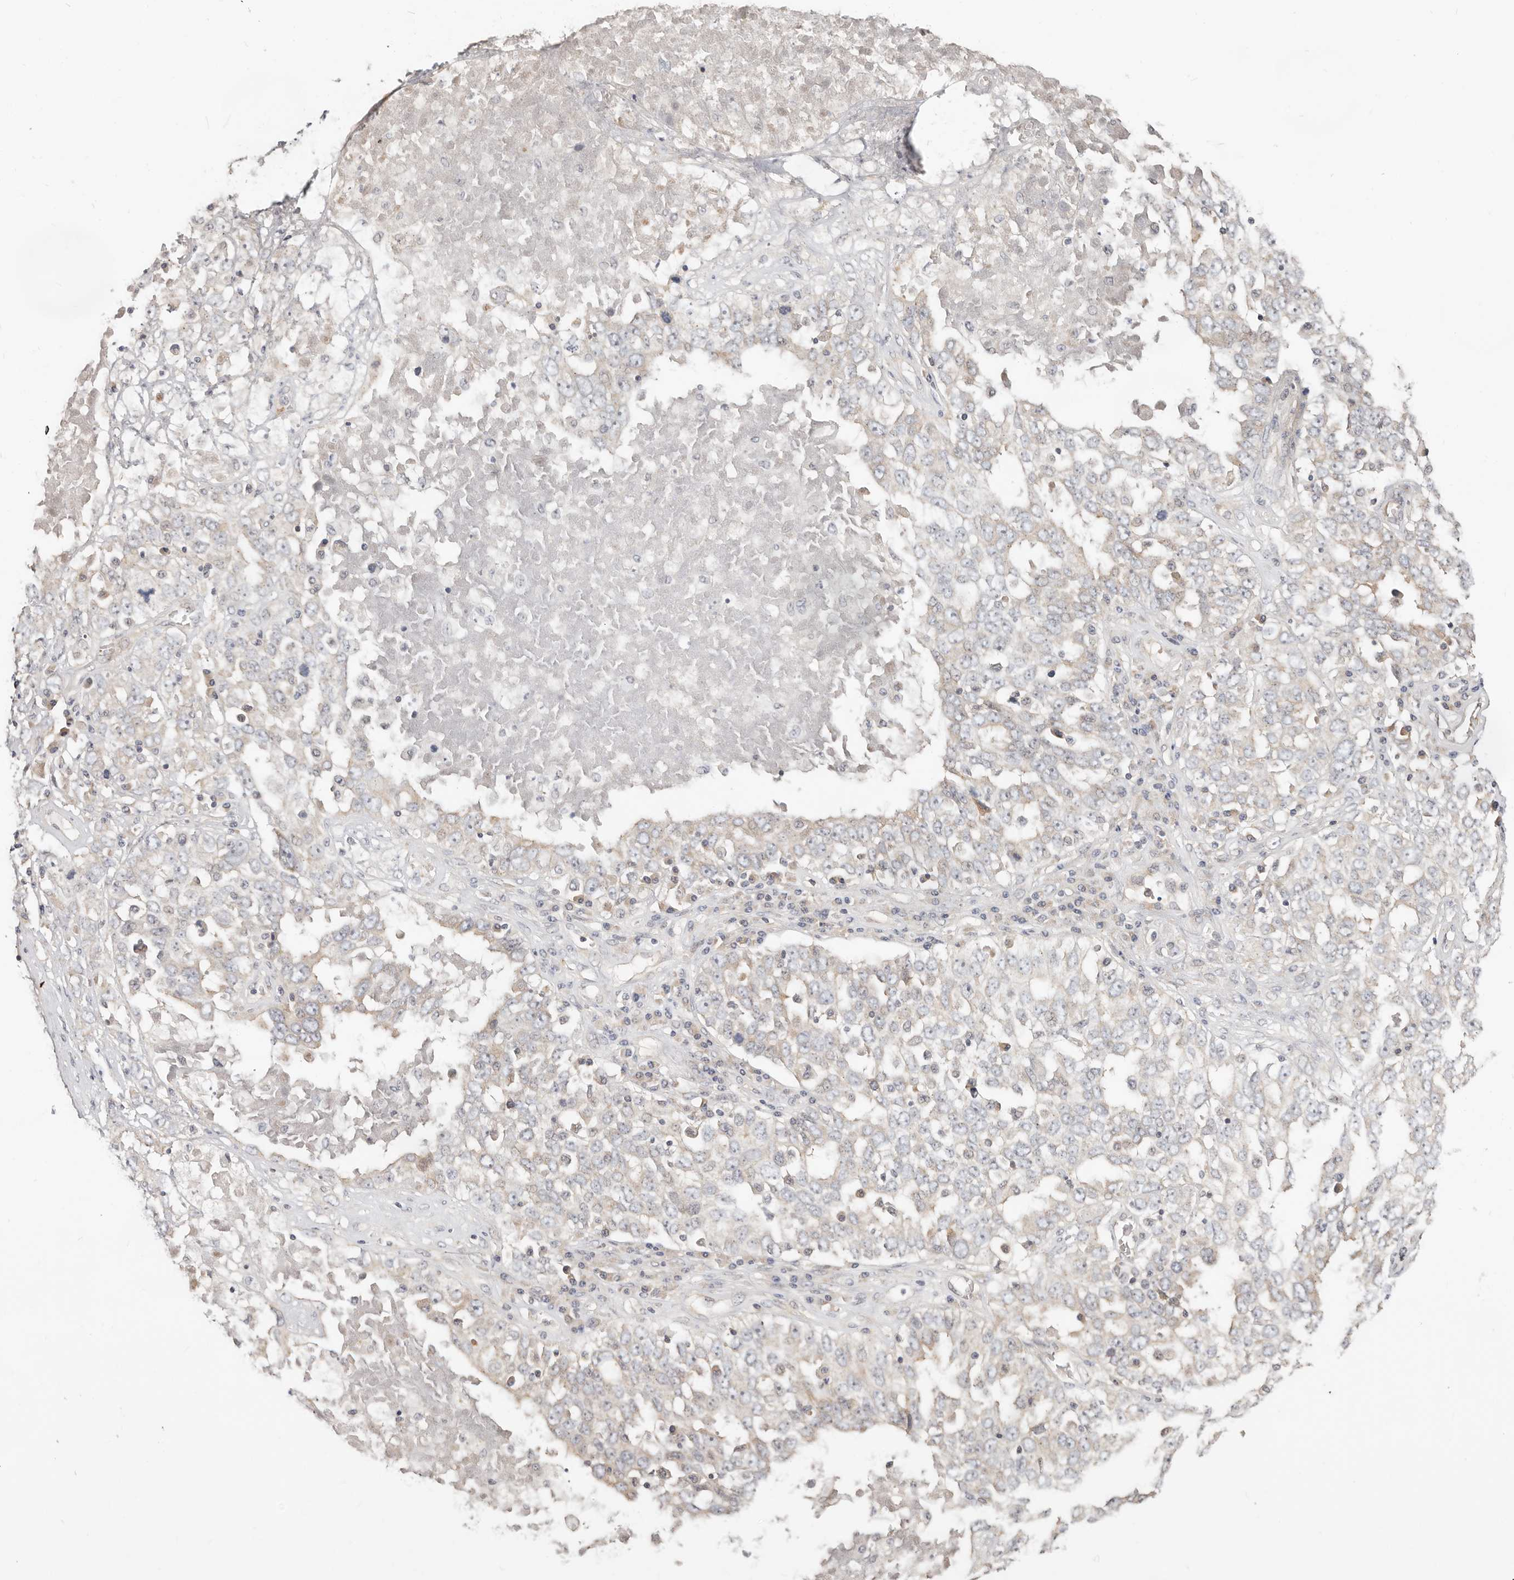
{"staining": {"intensity": "negative", "quantity": "none", "location": "none"}, "tissue": "ovarian cancer", "cell_type": "Tumor cells", "image_type": "cancer", "snomed": [{"axis": "morphology", "description": "Carcinoma, endometroid"}, {"axis": "topography", "description": "Ovary"}], "caption": "An image of human ovarian cancer (endometroid carcinoma) is negative for staining in tumor cells.", "gene": "ZRANB1", "patient": {"sex": "female", "age": 62}}